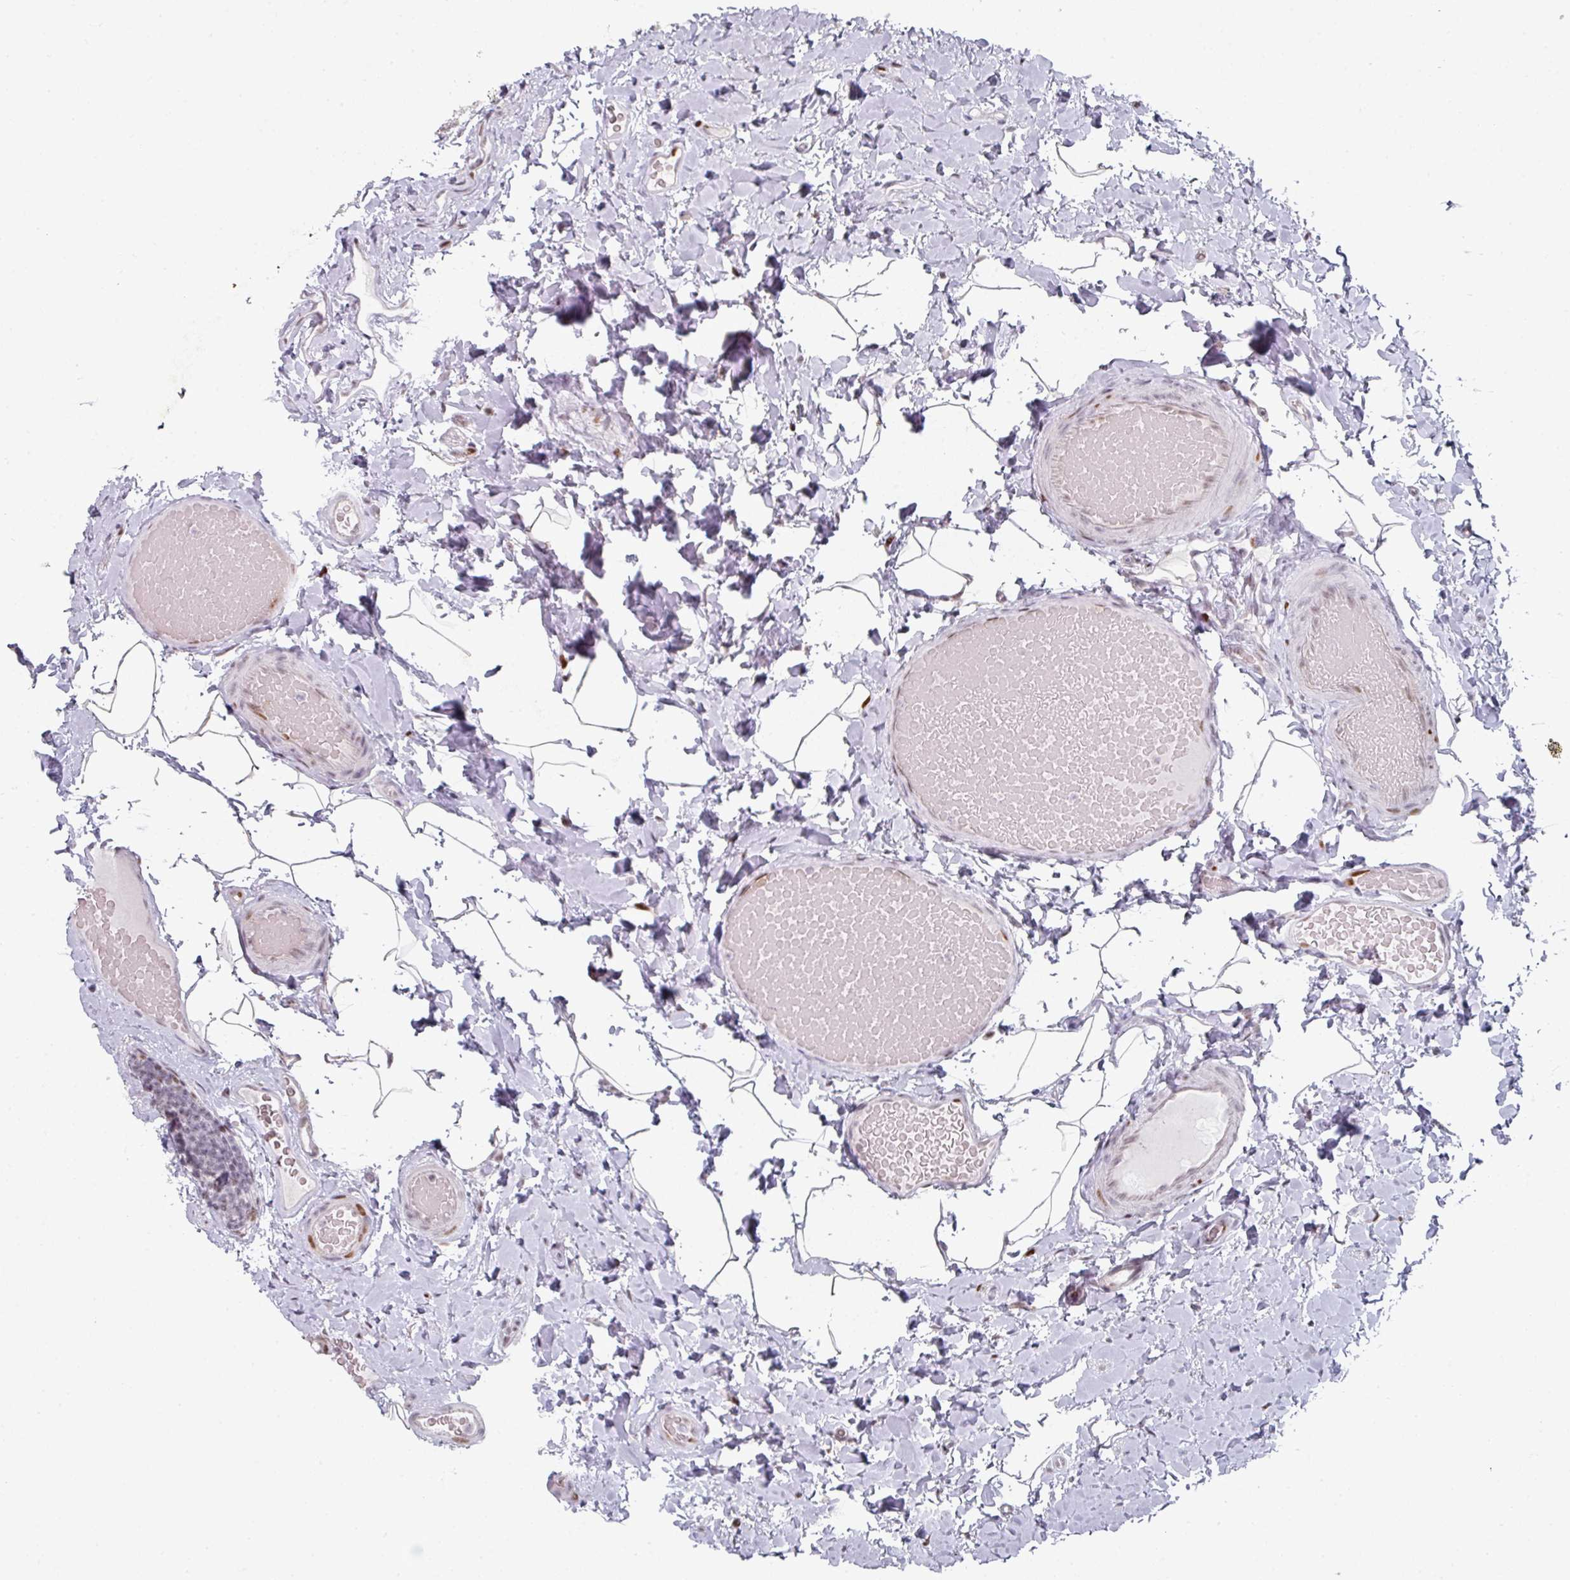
{"staining": {"intensity": "weak", "quantity": ">75%", "location": "nuclear"}, "tissue": "colon", "cell_type": "Endothelial cells", "image_type": "normal", "snomed": [{"axis": "morphology", "description": "Normal tissue, NOS"}, {"axis": "topography", "description": "Colon"}], "caption": "Immunohistochemistry (DAB) staining of unremarkable colon displays weak nuclear protein expression in approximately >75% of endothelial cells.", "gene": "SF3B5", "patient": {"sex": "male", "age": 46}}